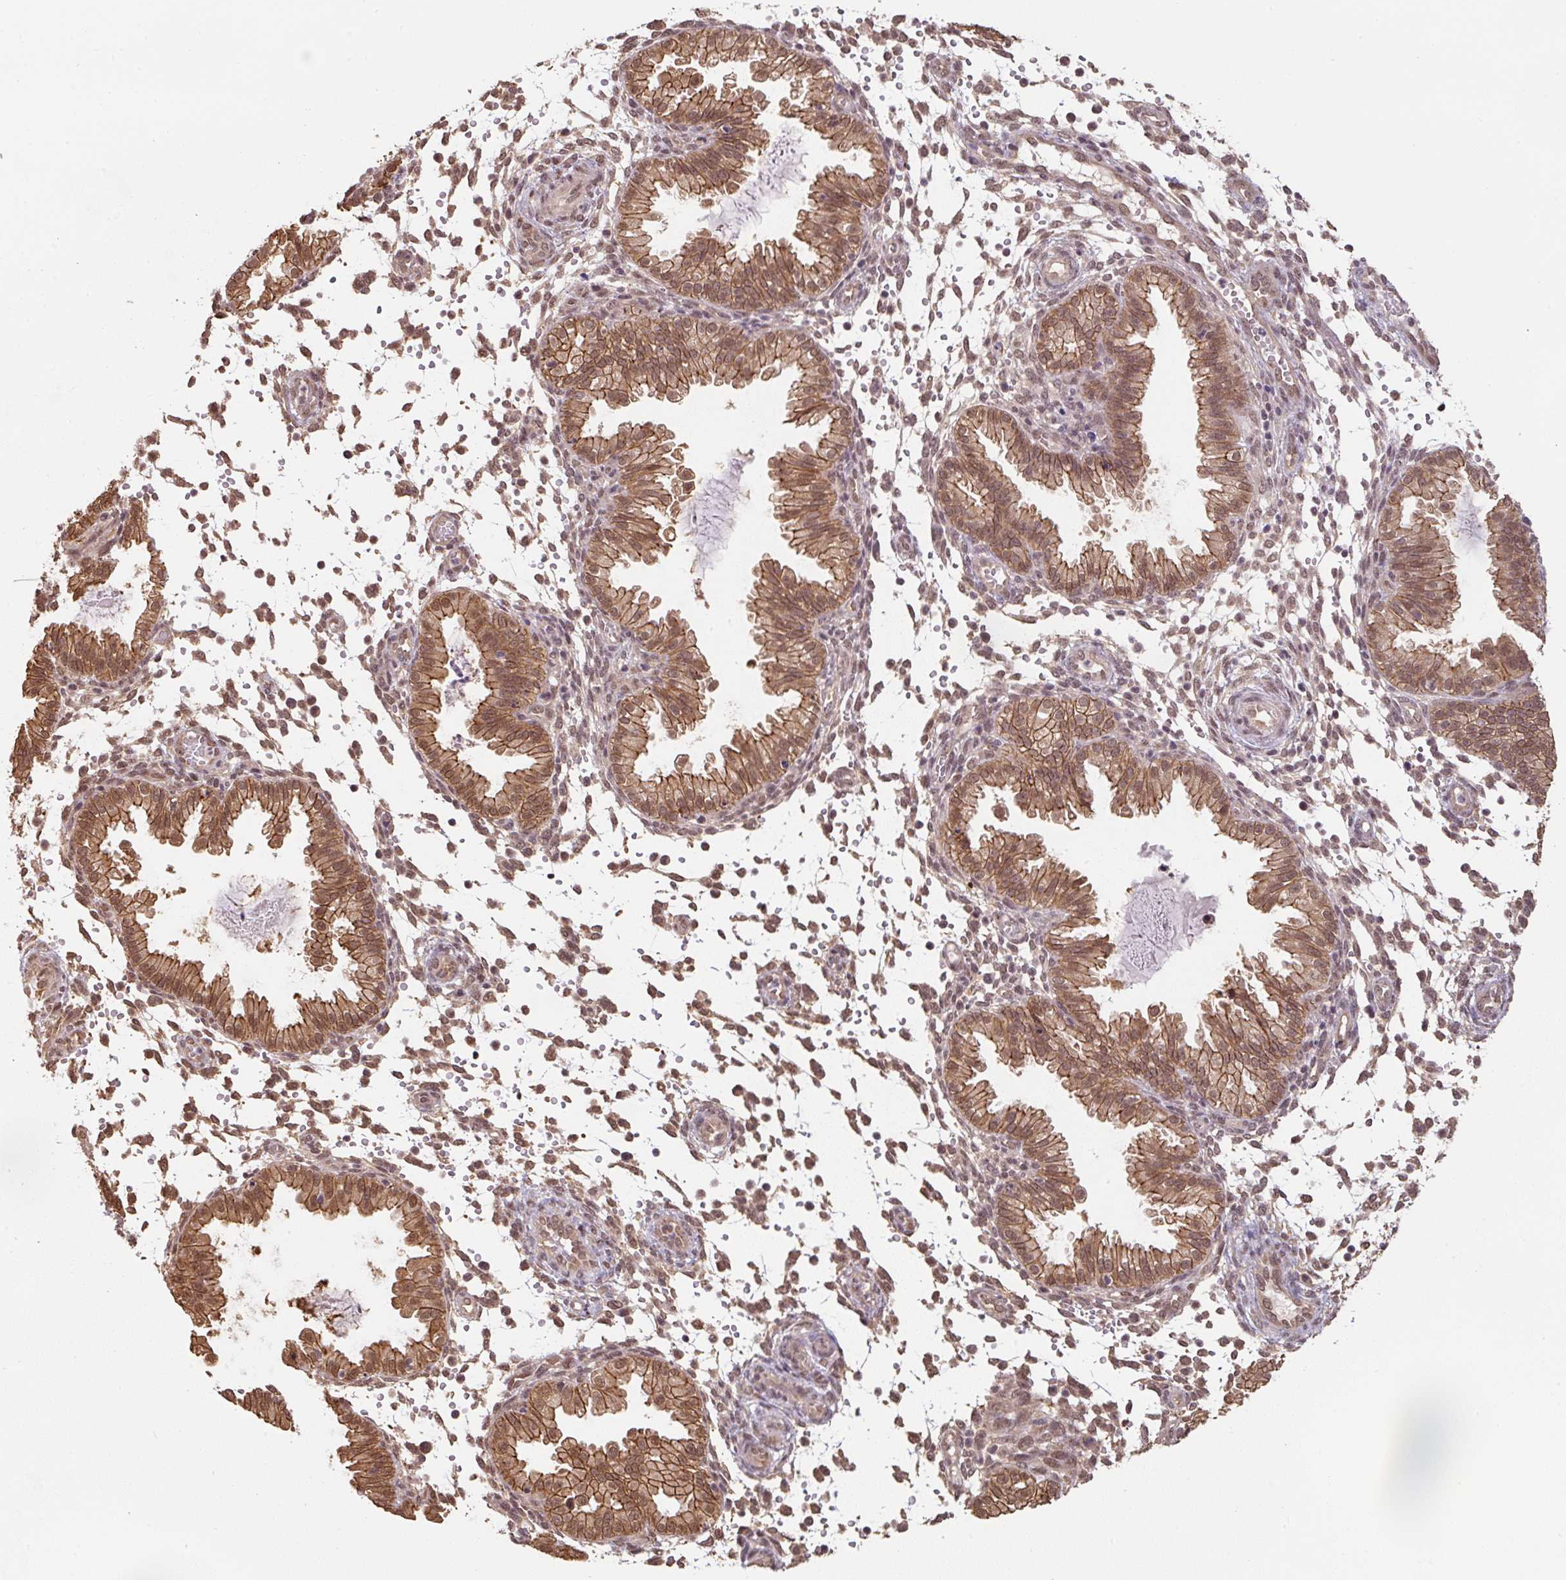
{"staining": {"intensity": "moderate", "quantity": ">75%", "location": "cytoplasmic/membranous,nuclear"}, "tissue": "endometrium", "cell_type": "Cells in endometrial stroma", "image_type": "normal", "snomed": [{"axis": "morphology", "description": "Normal tissue, NOS"}, {"axis": "topography", "description": "Endometrium"}], "caption": "Endometrium stained with DAB IHC shows medium levels of moderate cytoplasmic/membranous,nuclear positivity in approximately >75% of cells in endometrial stroma. The staining was performed using DAB (3,3'-diaminobenzidine) to visualize the protein expression in brown, while the nuclei were stained in blue with hematoxylin (Magnification: 20x).", "gene": "ST13", "patient": {"sex": "female", "age": 33}}